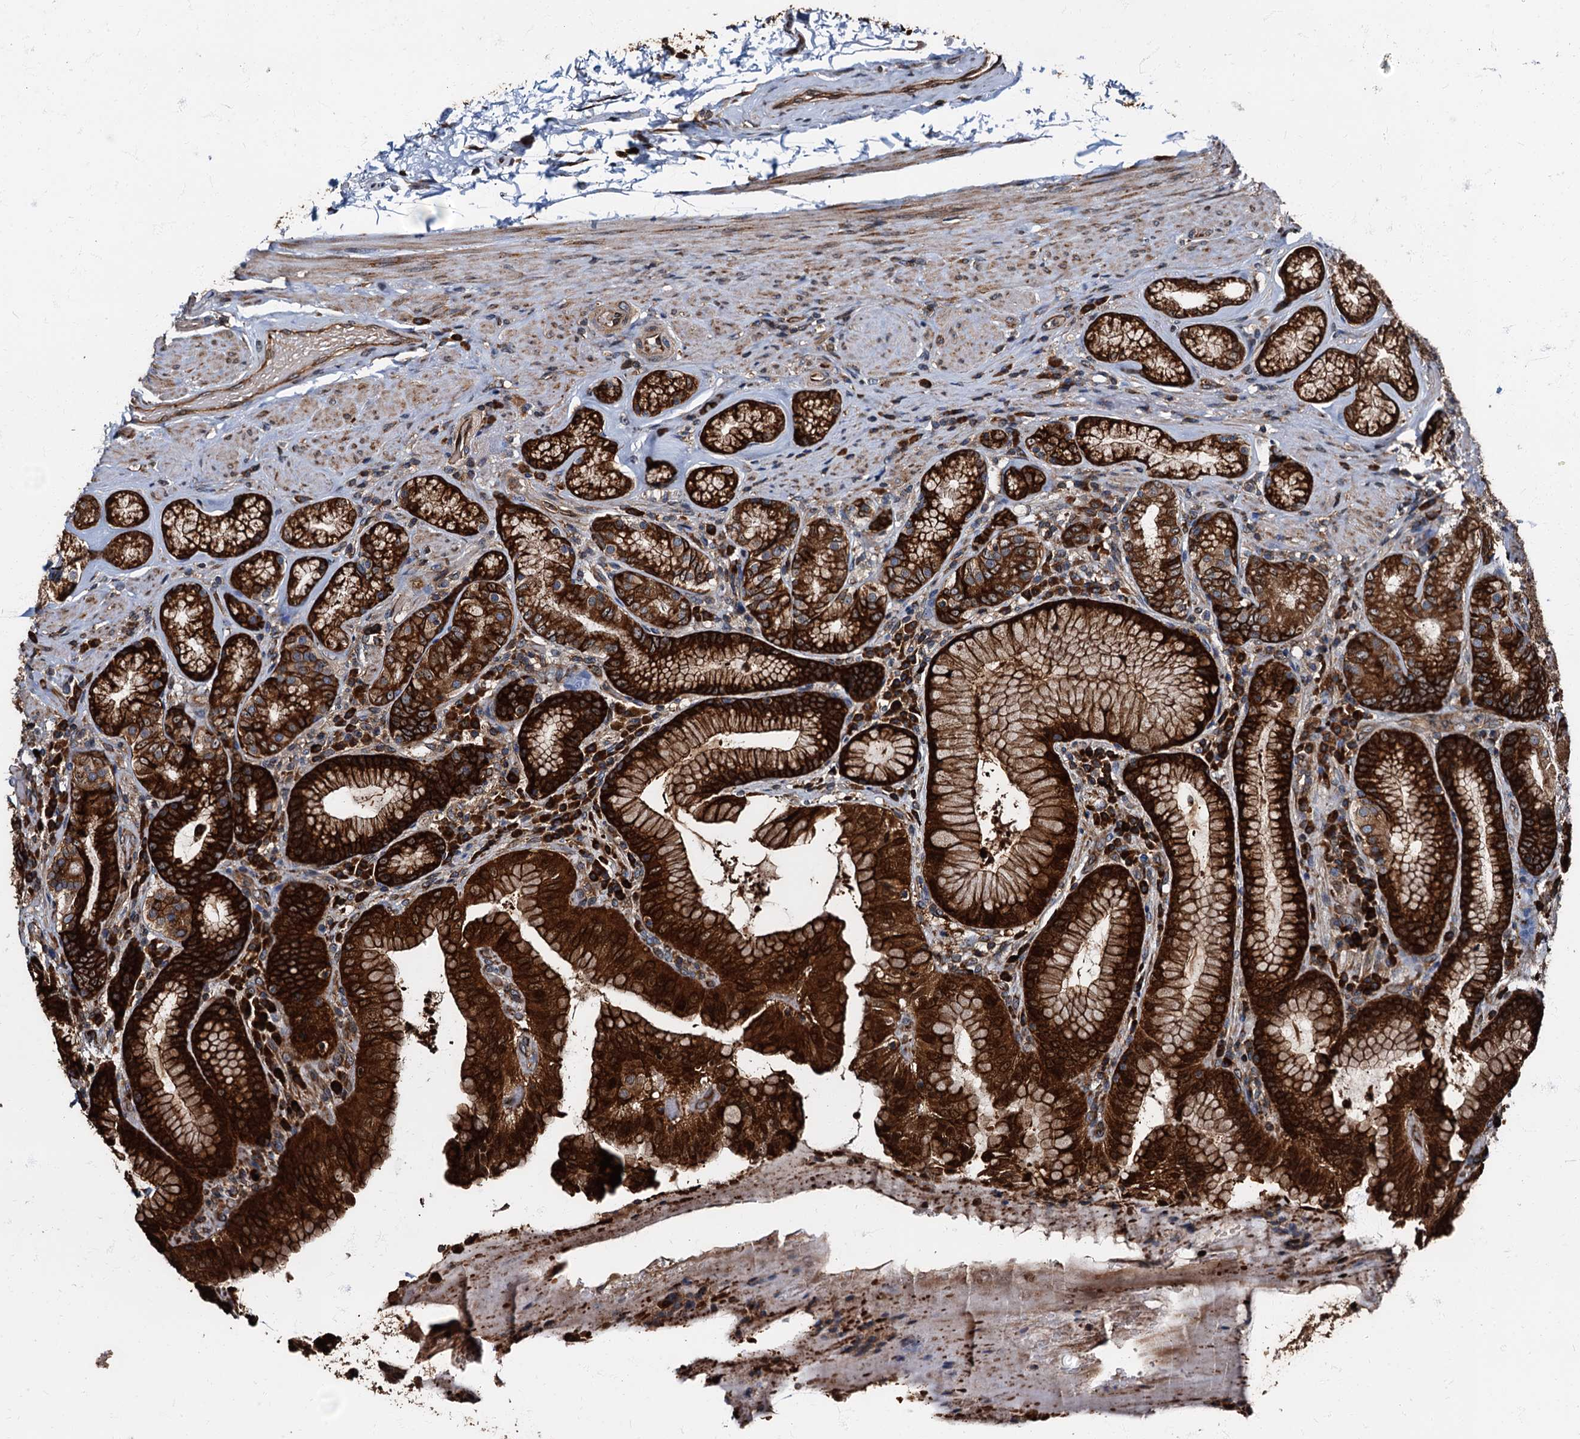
{"staining": {"intensity": "strong", "quantity": ">75%", "location": "cytoplasmic/membranous"}, "tissue": "stomach", "cell_type": "Glandular cells", "image_type": "normal", "snomed": [{"axis": "morphology", "description": "Normal tissue, NOS"}, {"axis": "topography", "description": "Stomach, upper"}, {"axis": "topography", "description": "Stomach, lower"}], "caption": "This is an image of immunohistochemistry staining of unremarkable stomach, which shows strong staining in the cytoplasmic/membranous of glandular cells.", "gene": "ATP2C1", "patient": {"sex": "female", "age": 76}}